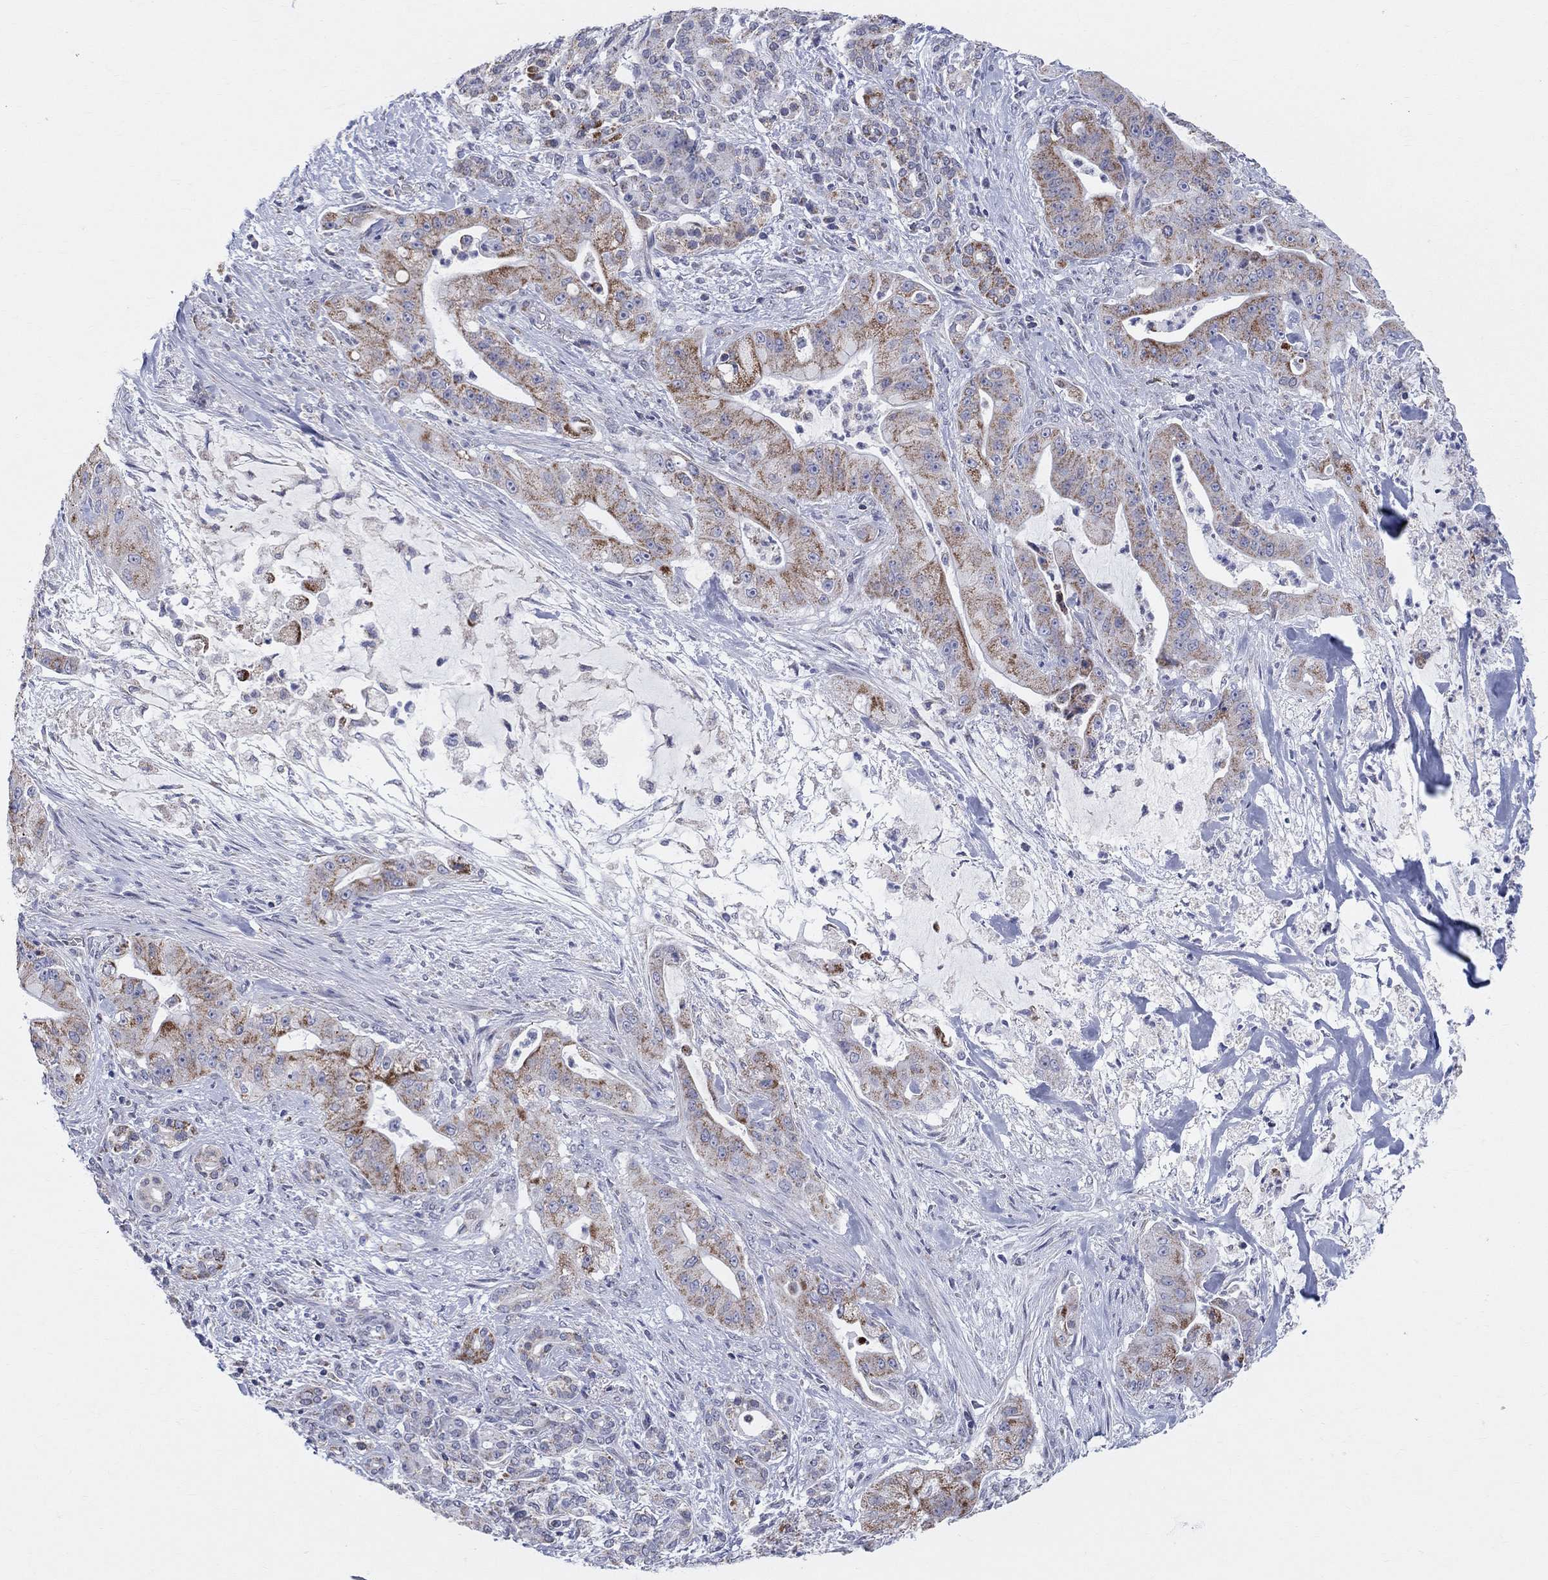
{"staining": {"intensity": "moderate", "quantity": ">75%", "location": "cytoplasmic/membranous"}, "tissue": "pancreatic cancer", "cell_type": "Tumor cells", "image_type": "cancer", "snomed": [{"axis": "morphology", "description": "Normal tissue, NOS"}, {"axis": "morphology", "description": "Inflammation, NOS"}, {"axis": "morphology", "description": "Adenocarcinoma, NOS"}, {"axis": "topography", "description": "Pancreas"}], "caption": "Brown immunohistochemical staining in pancreatic adenocarcinoma exhibits moderate cytoplasmic/membranous expression in about >75% of tumor cells.", "gene": "KISS1R", "patient": {"sex": "male", "age": 57}}